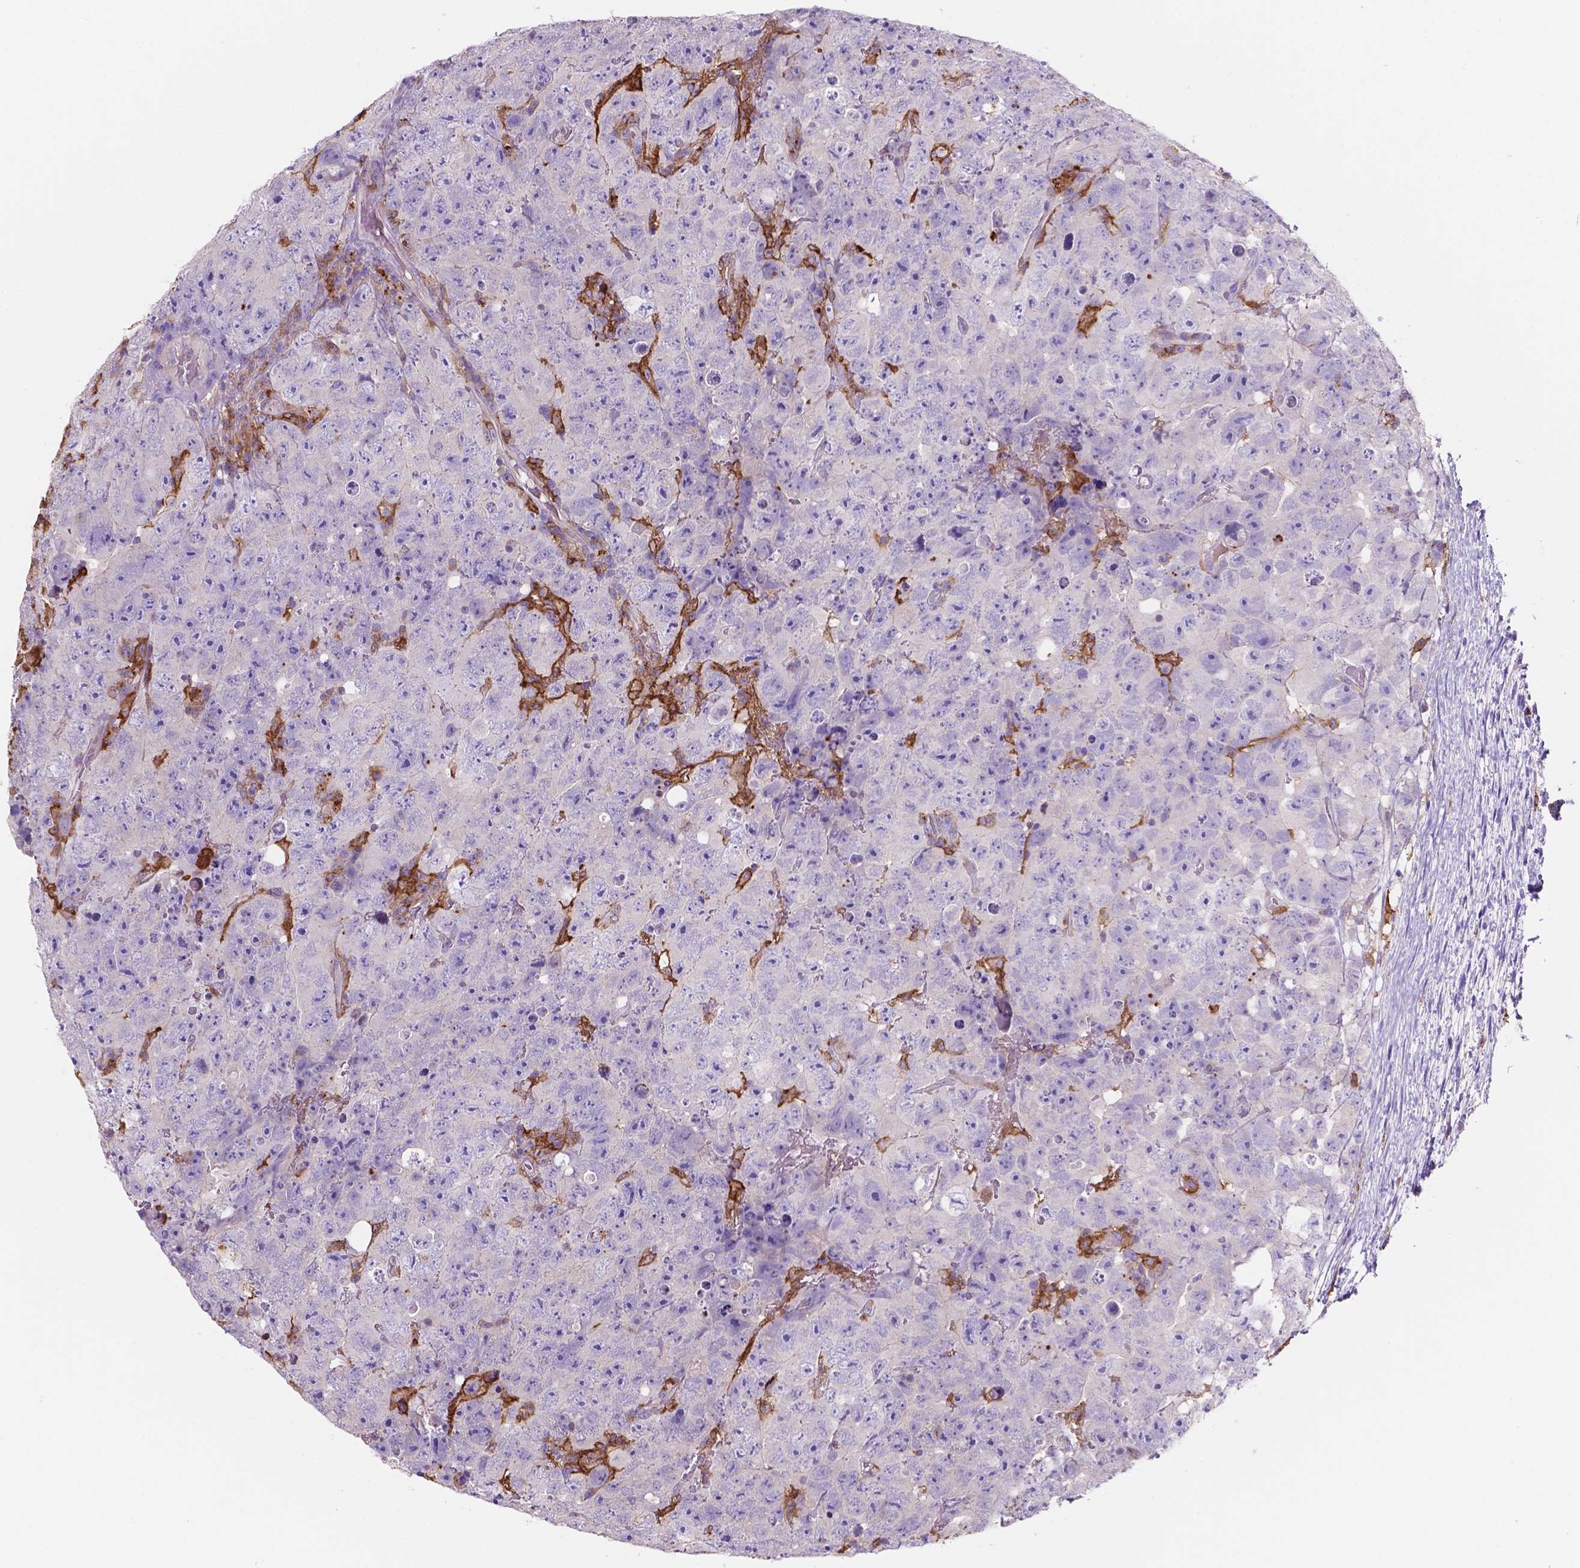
{"staining": {"intensity": "negative", "quantity": "none", "location": "none"}, "tissue": "testis cancer", "cell_type": "Tumor cells", "image_type": "cancer", "snomed": [{"axis": "morphology", "description": "Carcinoma, Embryonal, NOS"}, {"axis": "topography", "description": "Testis"}], "caption": "This is an immunohistochemistry (IHC) micrograph of testis cancer (embryonal carcinoma). There is no expression in tumor cells.", "gene": "MKRN2OS", "patient": {"sex": "male", "age": 24}}